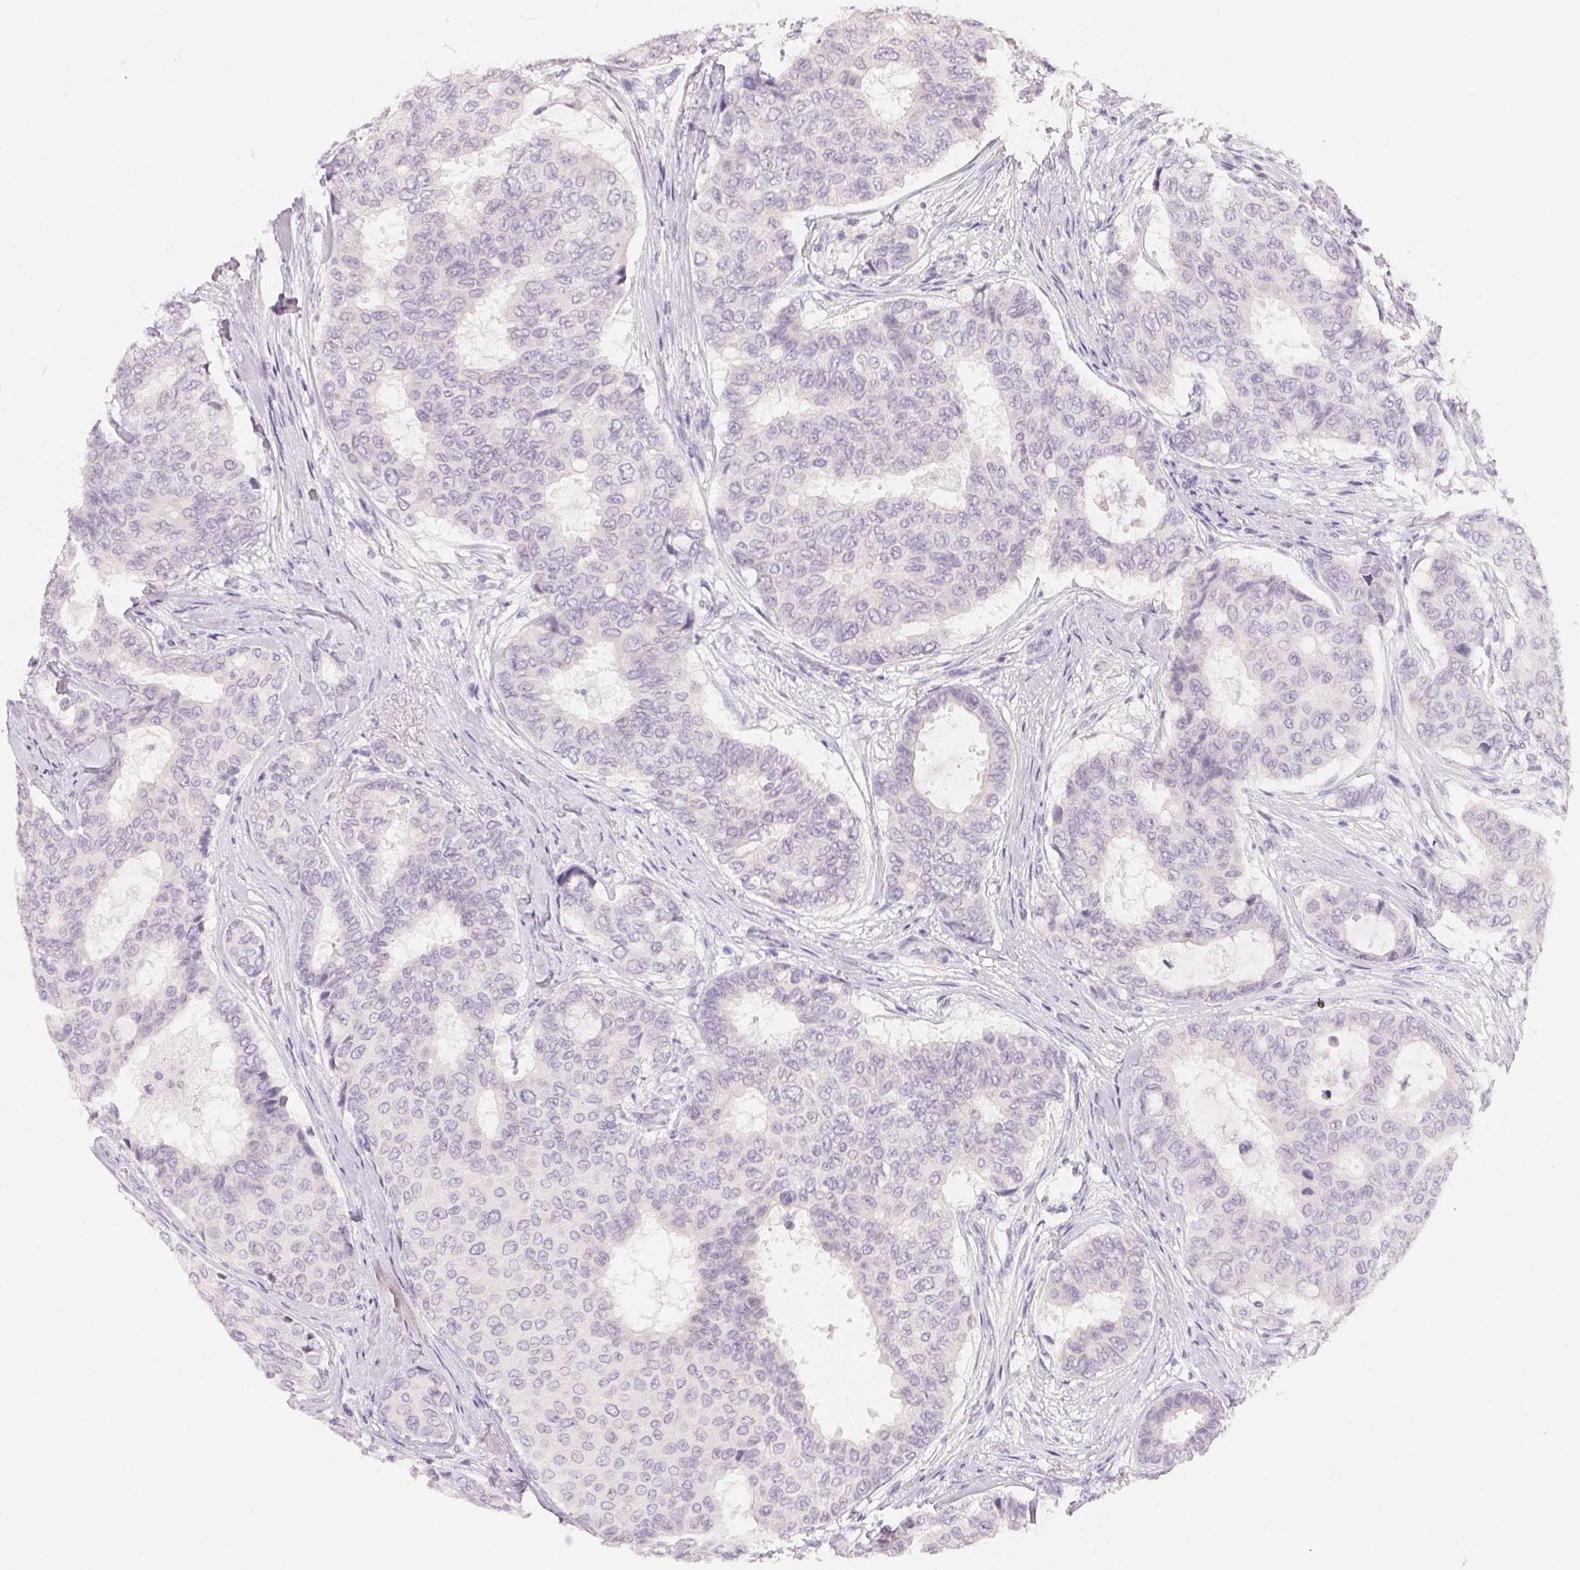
{"staining": {"intensity": "negative", "quantity": "none", "location": "none"}, "tissue": "breast cancer", "cell_type": "Tumor cells", "image_type": "cancer", "snomed": [{"axis": "morphology", "description": "Duct carcinoma"}, {"axis": "topography", "description": "Breast"}], "caption": "Immunohistochemistry micrograph of neoplastic tissue: human infiltrating ductal carcinoma (breast) stained with DAB demonstrates no significant protein staining in tumor cells.", "gene": "MIOX", "patient": {"sex": "female", "age": 75}}